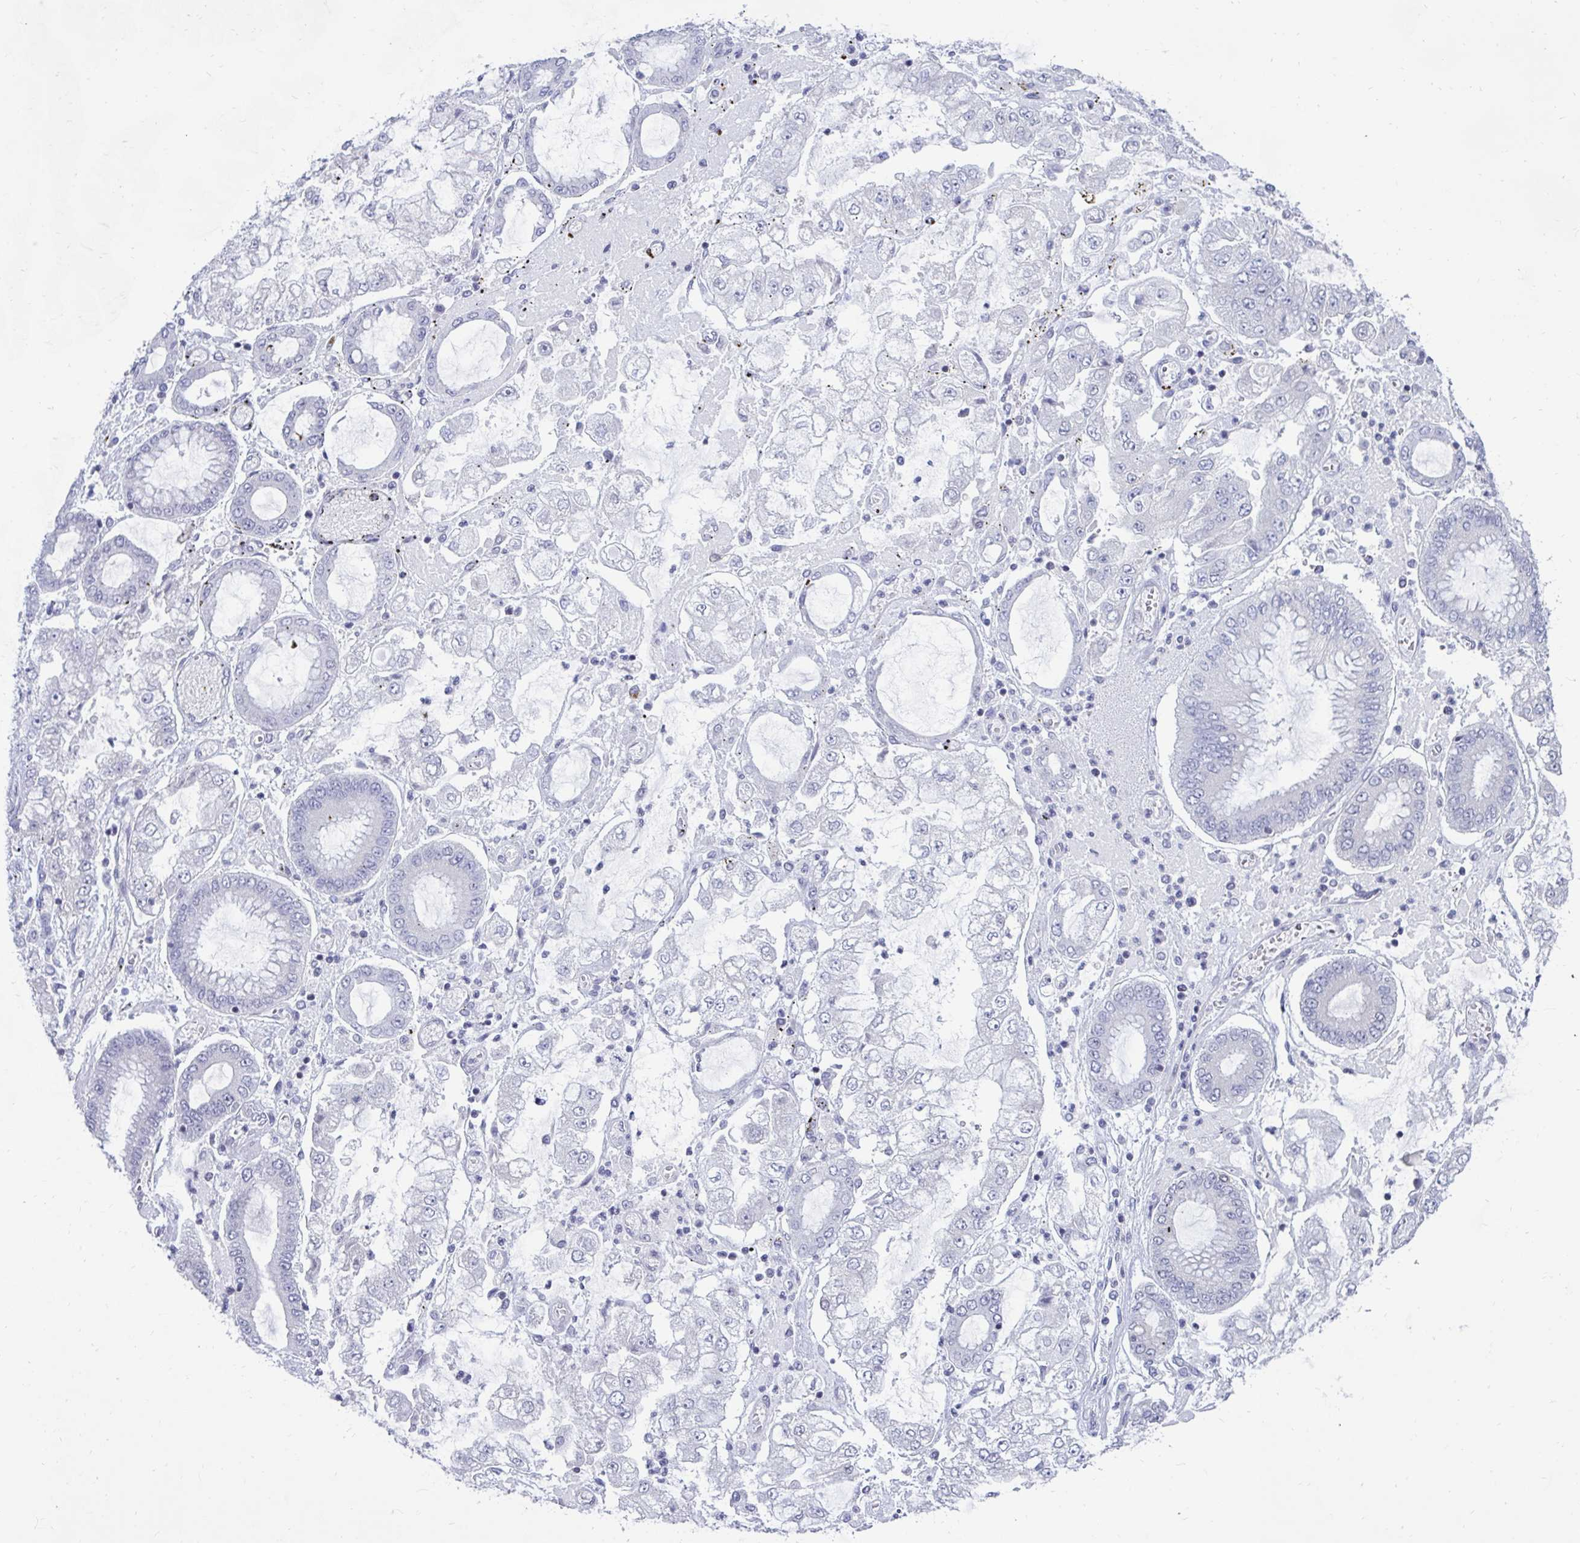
{"staining": {"intensity": "negative", "quantity": "none", "location": "none"}, "tissue": "stomach cancer", "cell_type": "Tumor cells", "image_type": "cancer", "snomed": [{"axis": "morphology", "description": "Adenocarcinoma, NOS"}, {"axis": "topography", "description": "Stomach"}], "caption": "Immunohistochemistry histopathology image of stomach cancer stained for a protein (brown), which shows no expression in tumor cells. Nuclei are stained in blue.", "gene": "ARPP19", "patient": {"sex": "male", "age": 76}}